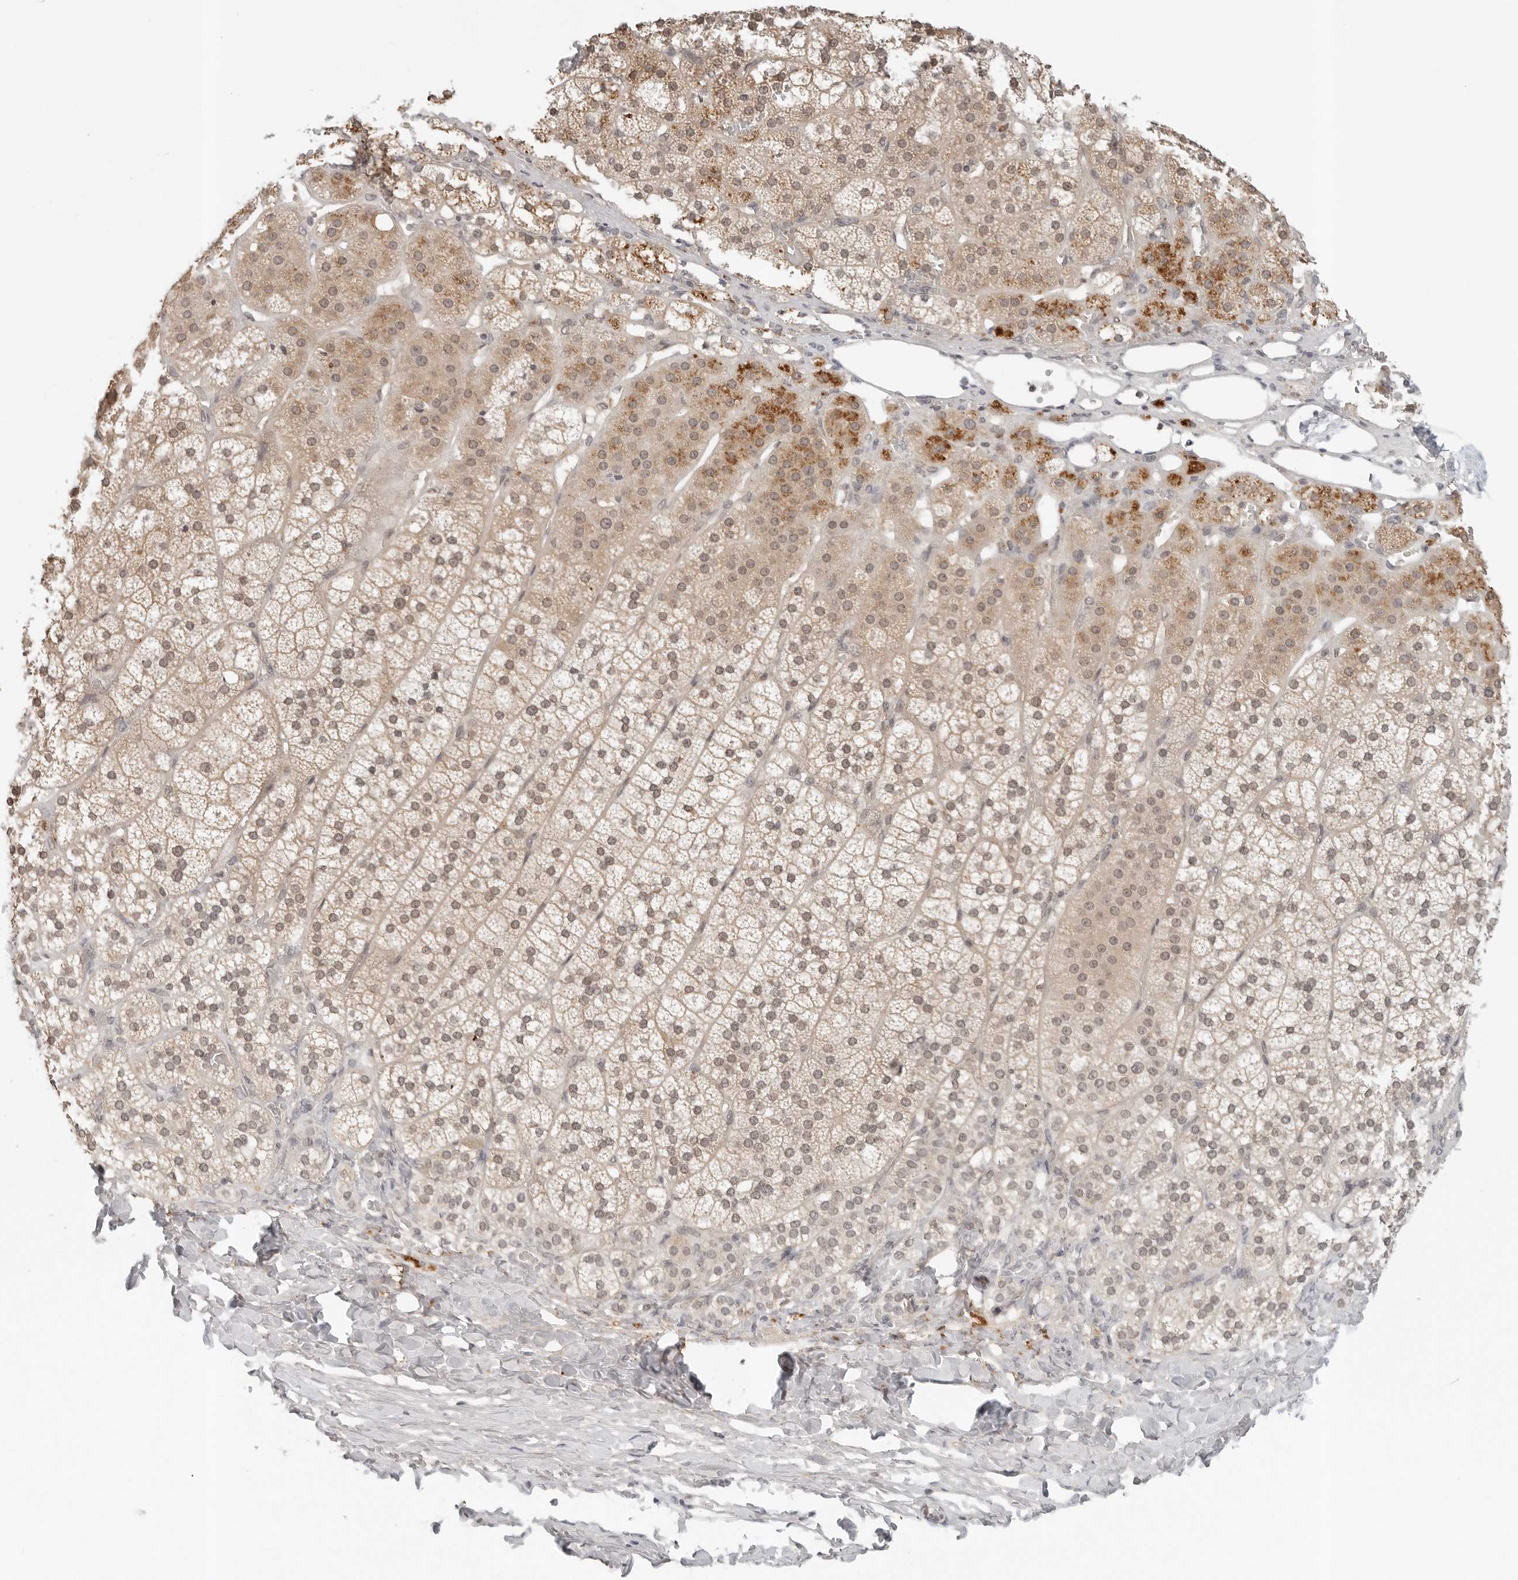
{"staining": {"intensity": "moderate", "quantity": "<25%", "location": "cytoplasmic/membranous"}, "tissue": "adrenal gland", "cell_type": "Glandular cells", "image_type": "normal", "snomed": [{"axis": "morphology", "description": "Normal tissue, NOS"}, {"axis": "topography", "description": "Adrenal gland"}], "caption": "Adrenal gland stained with a brown dye demonstrates moderate cytoplasmic/membranous positive expression in about <25% of glandular cells.", "gene": "IL24", "patient": {"sex": "female", "age": 44}}